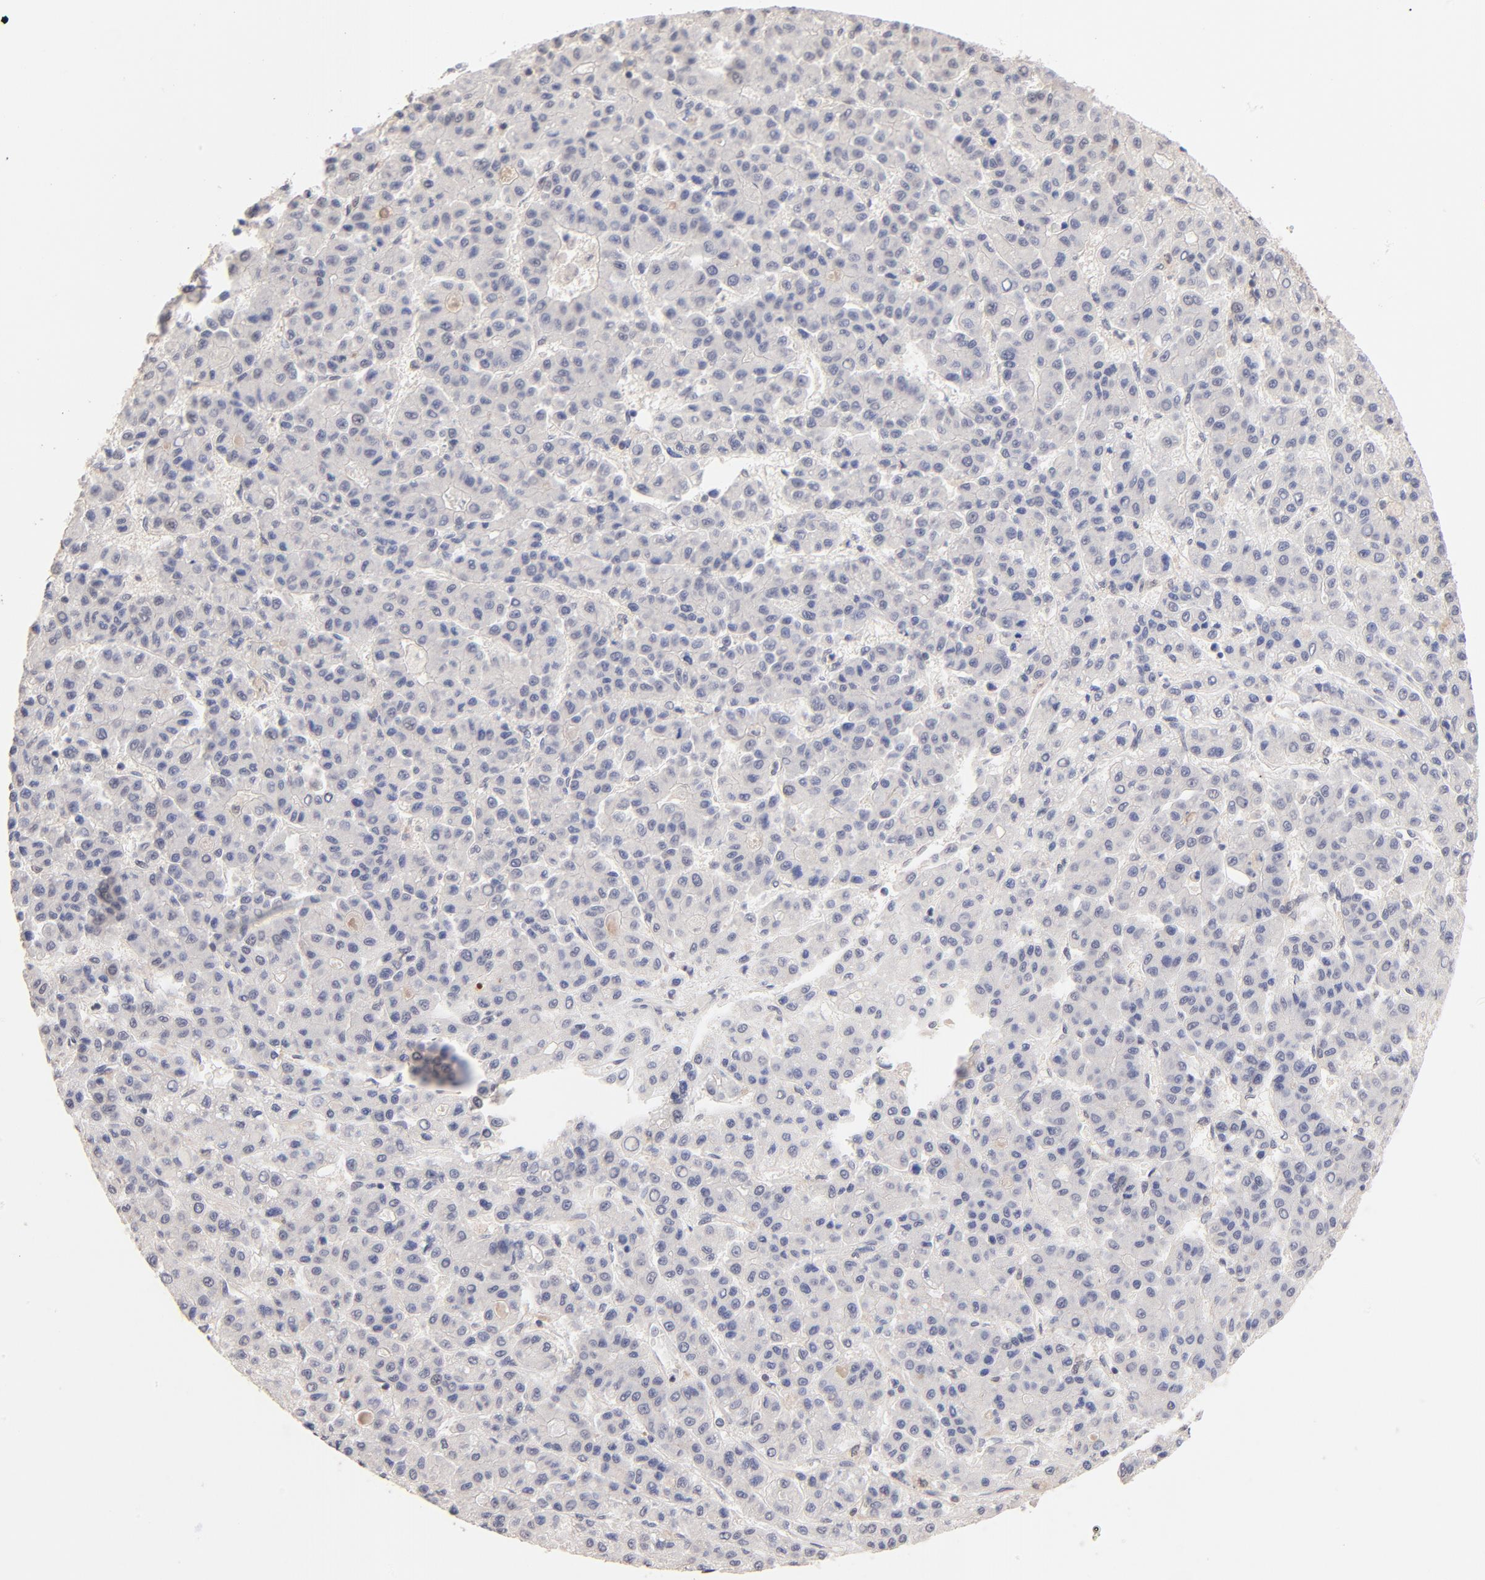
{"staining": {"intensity": "negative", "quantity": "none", "location": "none"}, "tissue": "liver cancer", "cell_type": "Tumor cells", "image_type": "cancer", "snomed": [{"axis": "morphology", "description": "Carcinoma, Hepatocellular, NOS"}, {"axis": "topography", "description": "Liver"}], "caption": "This is an immunohistochemistry image of liver cancer (hepatocellular carcinoma). There is no staining in tumor cells.", "gene": "RIBC2", "patient": {"sex": "male", "age": 70}}